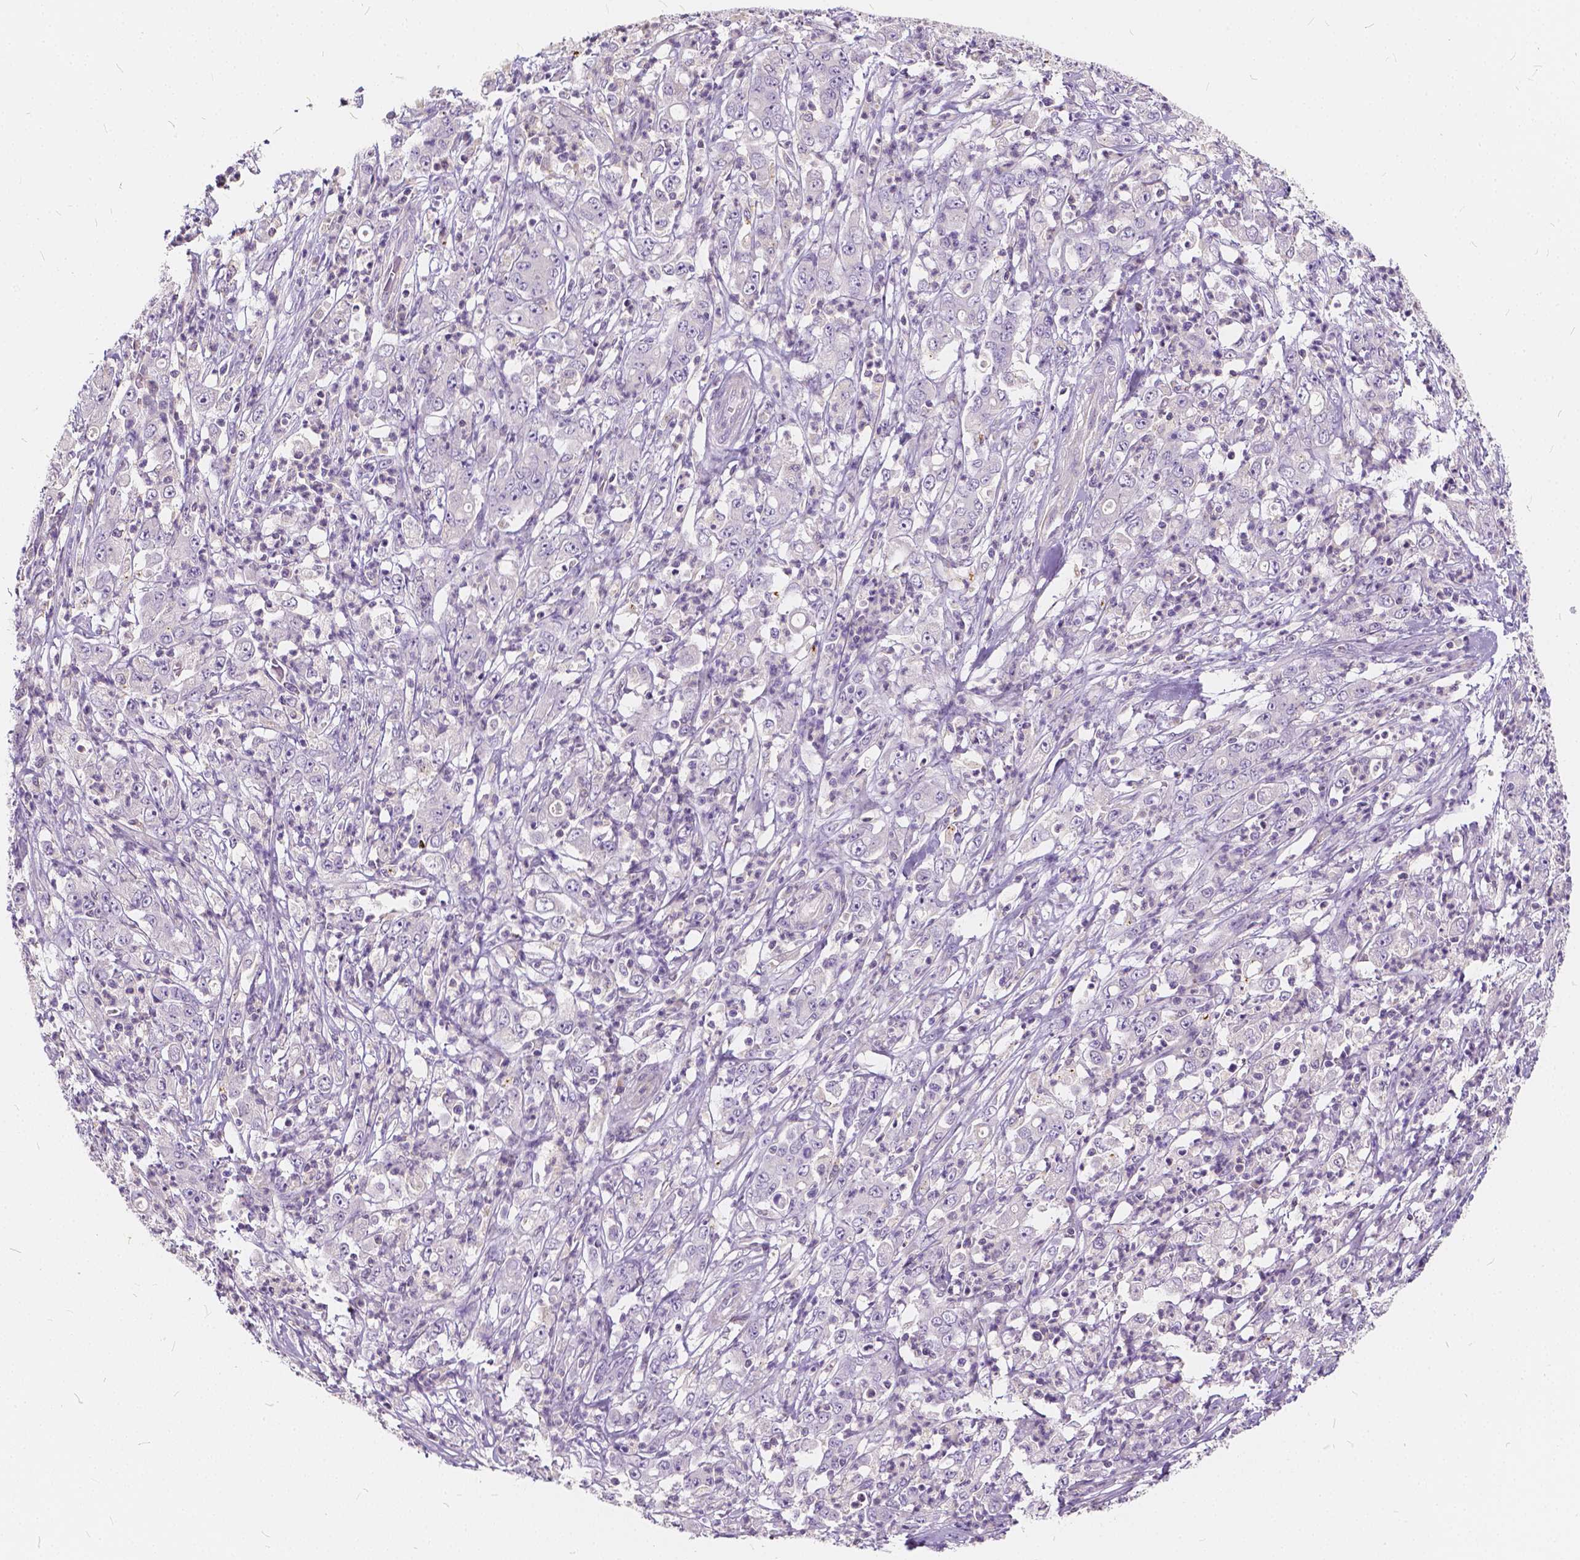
{"staining": {"intensity": "negative", "quantity": "none", "location": "none"}, "tissue": "stomach cancer", "cell_type": "Tumor cells", "image_type": "cancer", "snomed": [{"axis": "morphology", "description": "Adenocarcinoma, NOS"}, {"axis": "topography", "description": "Stomach, lower"}], "caption": "Tumor cells are negative for protein expression in human stomach cancer (adenocarcinoma).", "gene": "KIAA0513", "patient": {"sex": "female", "age": 71}}